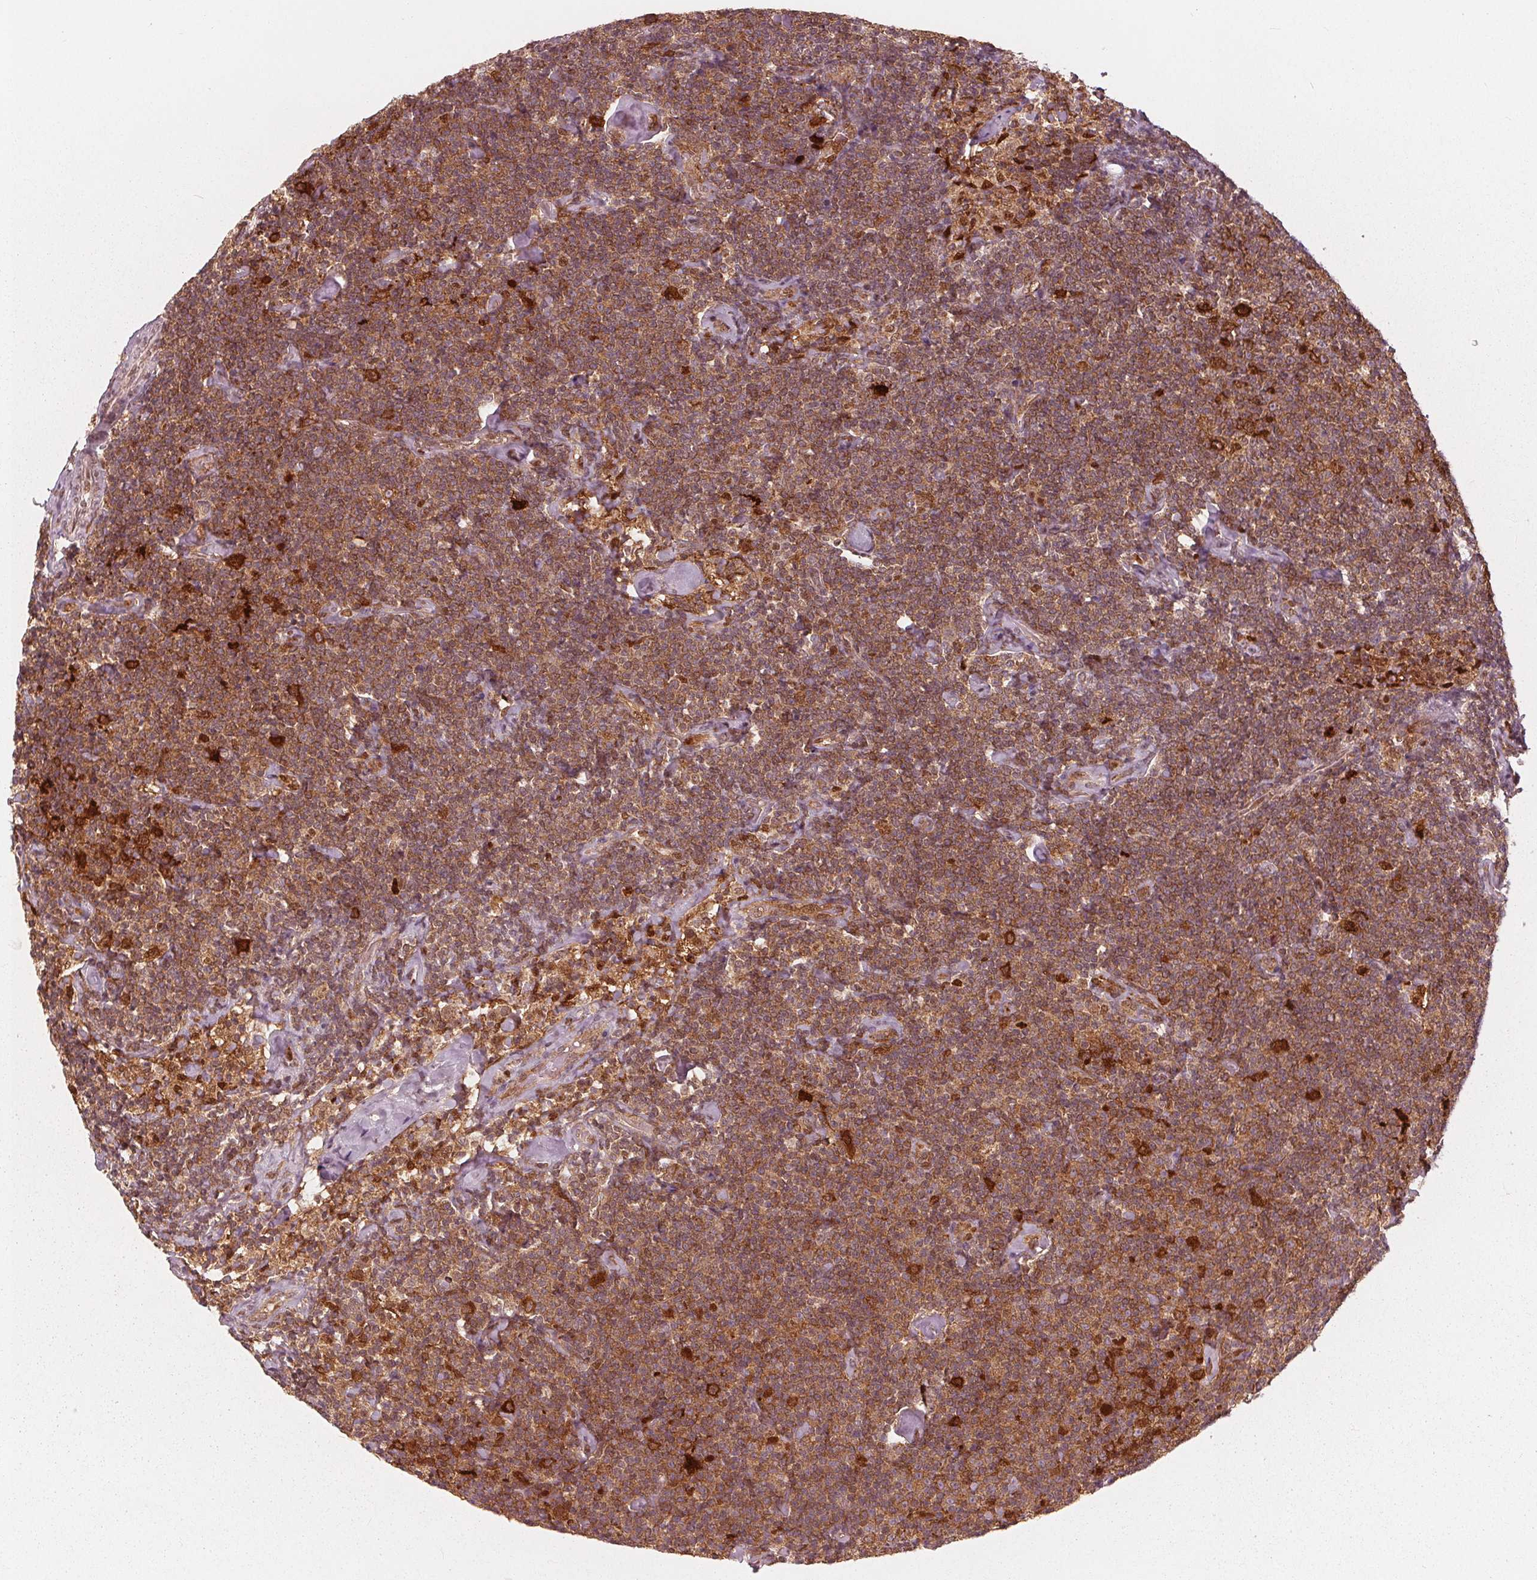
{"staining": {"intensity": "moderate", "quantity": ">75%", "location": "cytoplasmic/membranous,nuclear"}, "tissue": "lymphoma", "cell_type": "Tumor cells", "image_type": "cancer", "snomed": [{"axis": "morphology", "description": "Malignant lymphoma, non-Hodgkin's type, Low grade"}, {"axis": "topography", "description": "Lymph node"}], "caption": "High-power microscopy captured an IHC image of low-grade malignant lymphoma, non-Hodgkin's type, revealing moderate cytoplasmic/membranous and nuclear positivity in approximately >75% of tumor cells.", "gene": "SQSTM1", "patient": {"sex": "male", "age": 81}}